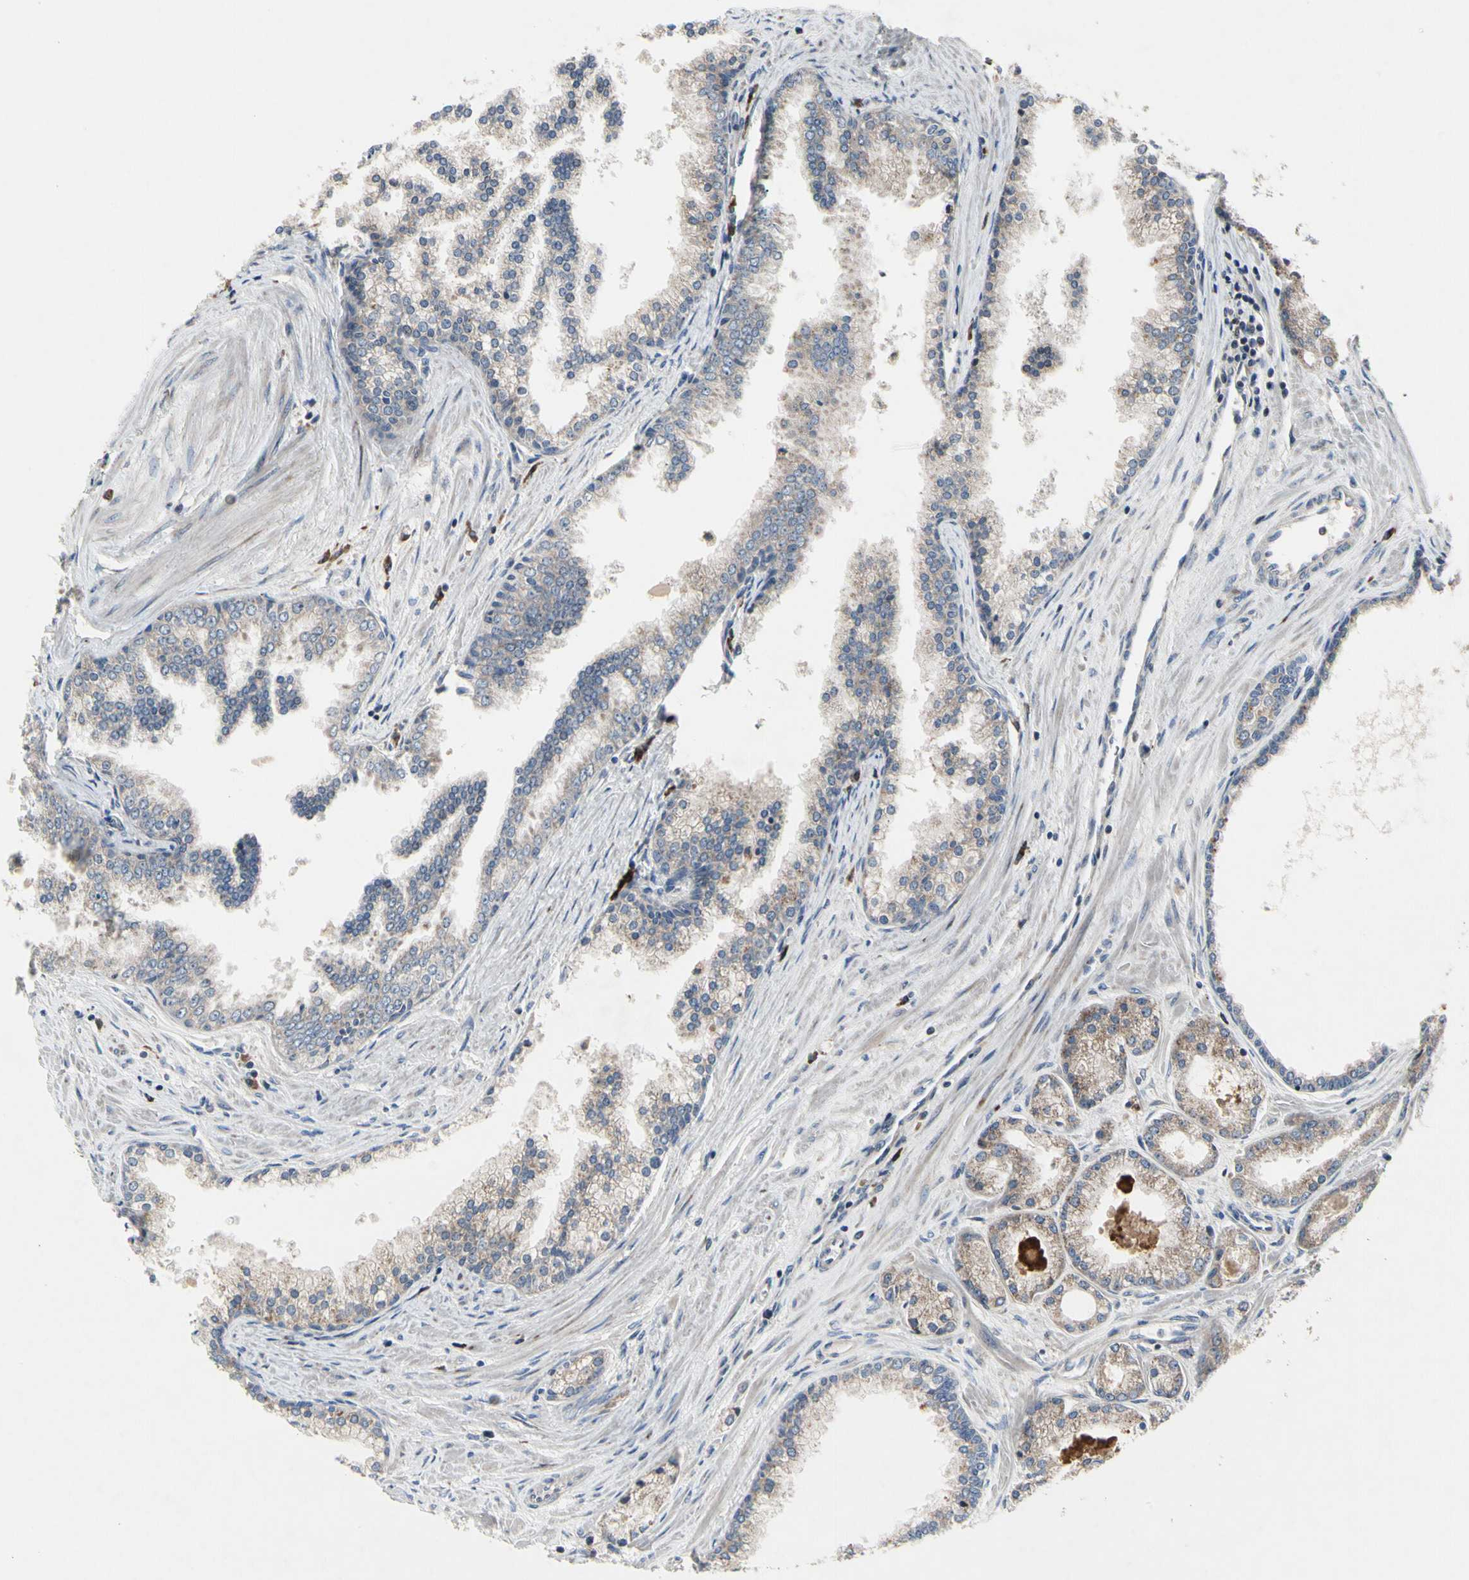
{"staining": {"intensity": "weak", "quantity": ">75%", "location": "cytoplasmic/membranous"}, "tissue": "prostate cancer", "cell_type": "Tumor cells", "image_type": "cancer", "snomed": [{"axis": "morphology", "description": "Adenocarcinoma, High grade"}, {"axis": "topography", "description": "Prostate"}], "caption": "Protein expression analysis of human prostate adenocarcinoma (high-grade) reveals weak cytoplasmic/membranous staining in about >75% of tumor cells.", "gene": "MMEL1", "patient": {"sex": "male", "age": 61}}